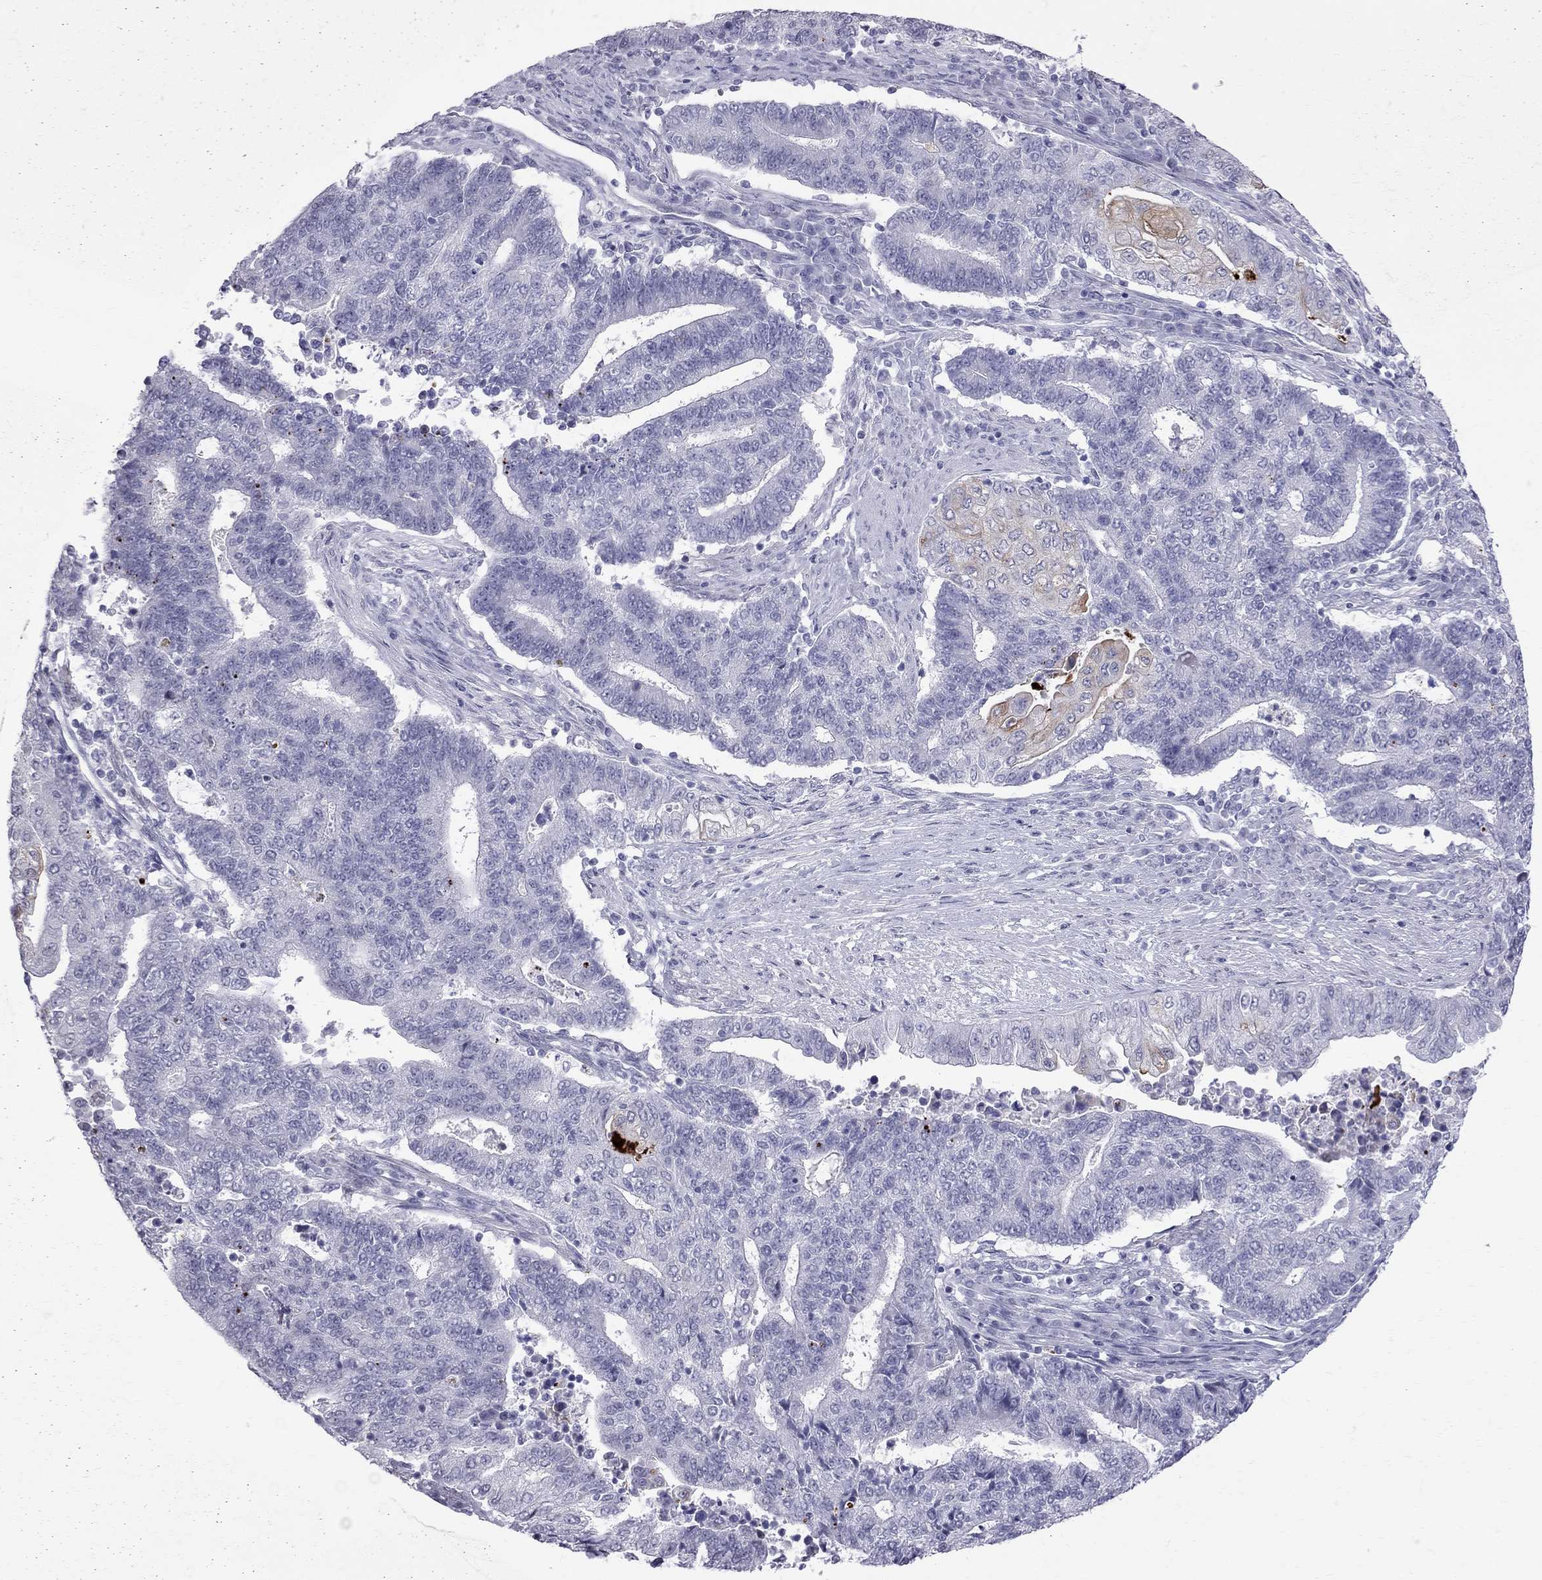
{"staining": {"intensity": "weak", "quantity": "<25%", "location": "cytoplasmic/membranous"}, "tissue": "endometrial cancer", "cell_type": "Tumor cells", "image_type": "cancer", "snomed": [{"axis": "morphology", "description": "Adenocarcinoma, NOS"}, {"axis": "topography", "description": "Uterus"}, {"axis": "topography", "description": "Endometrium"}], "caption": "Tumor cells are negative for protein expression in human endometrial cancer (adenocarcinoma). (DAB (3,3'-diaminobenzidine) immunohistochemistry (IHC) with hematoxylin counter stain).", "gene": "MUC15", "patient": {"sex": "female", "age": 54}}